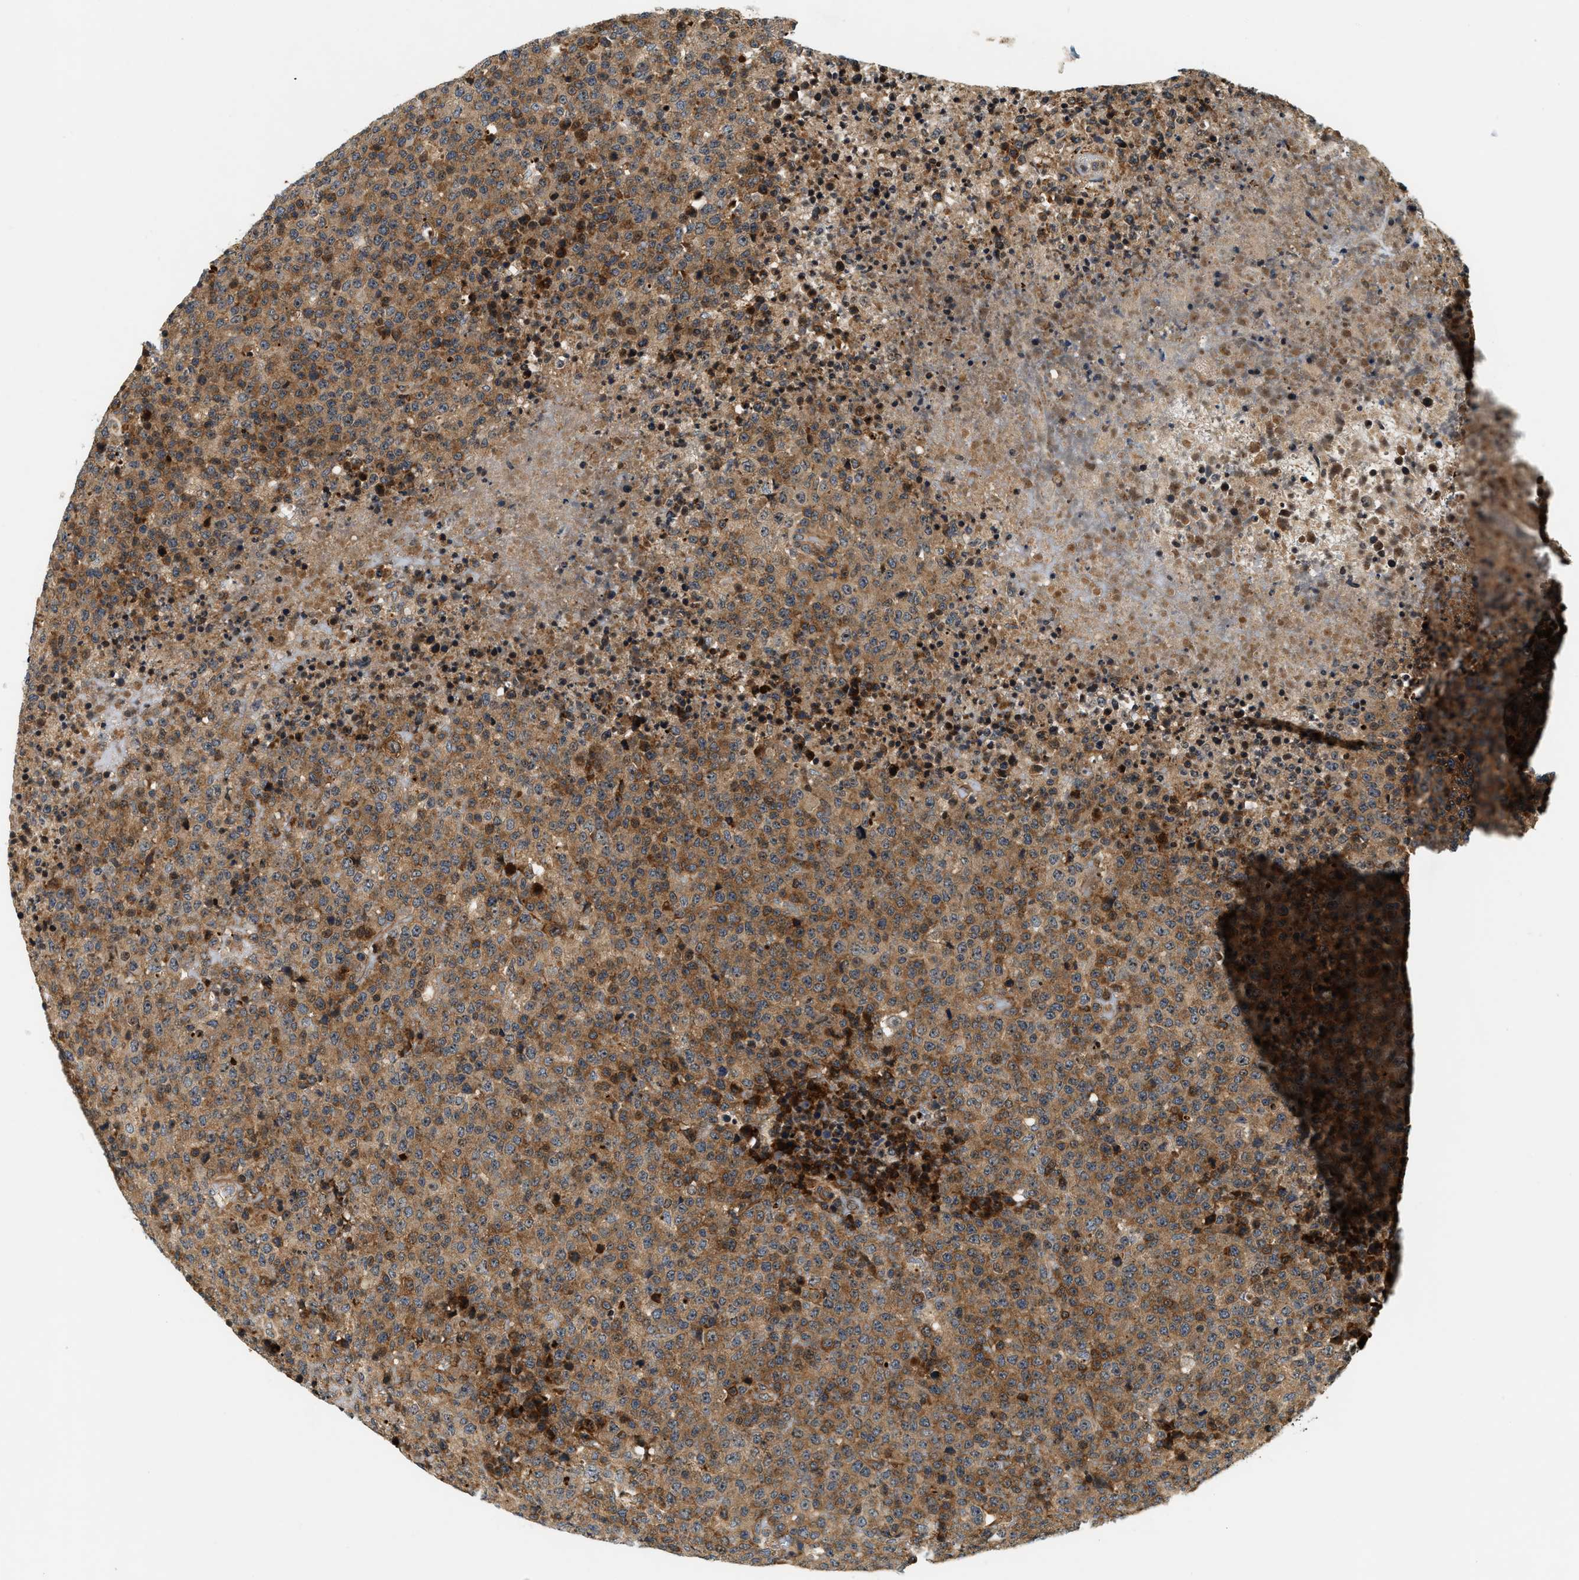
{"staining": {"intensity": "moderate", "quantity": ">75%", "location": "cytoplasmic/membranous"}, "tissue": "lymphoma", "cell_type": "Tumor cells", "image_type": "cancer", "snomed": [{"axis": "morphology", "description": "Malignant lymphoma, non-Hodgkin's type, High grade"}, {"axis": "topography", "description": "Lymph node"}], "caption": "The image exhibits immunohistochemical staining of high-grade malignant lymphoma, non-Hodgkin's type. There is moderate cytoplasmic/membranous expression is present in approximately >75% of tumor cells.", "gene": "SAMD9", "patient": {"sex": "male", "age": 13}}